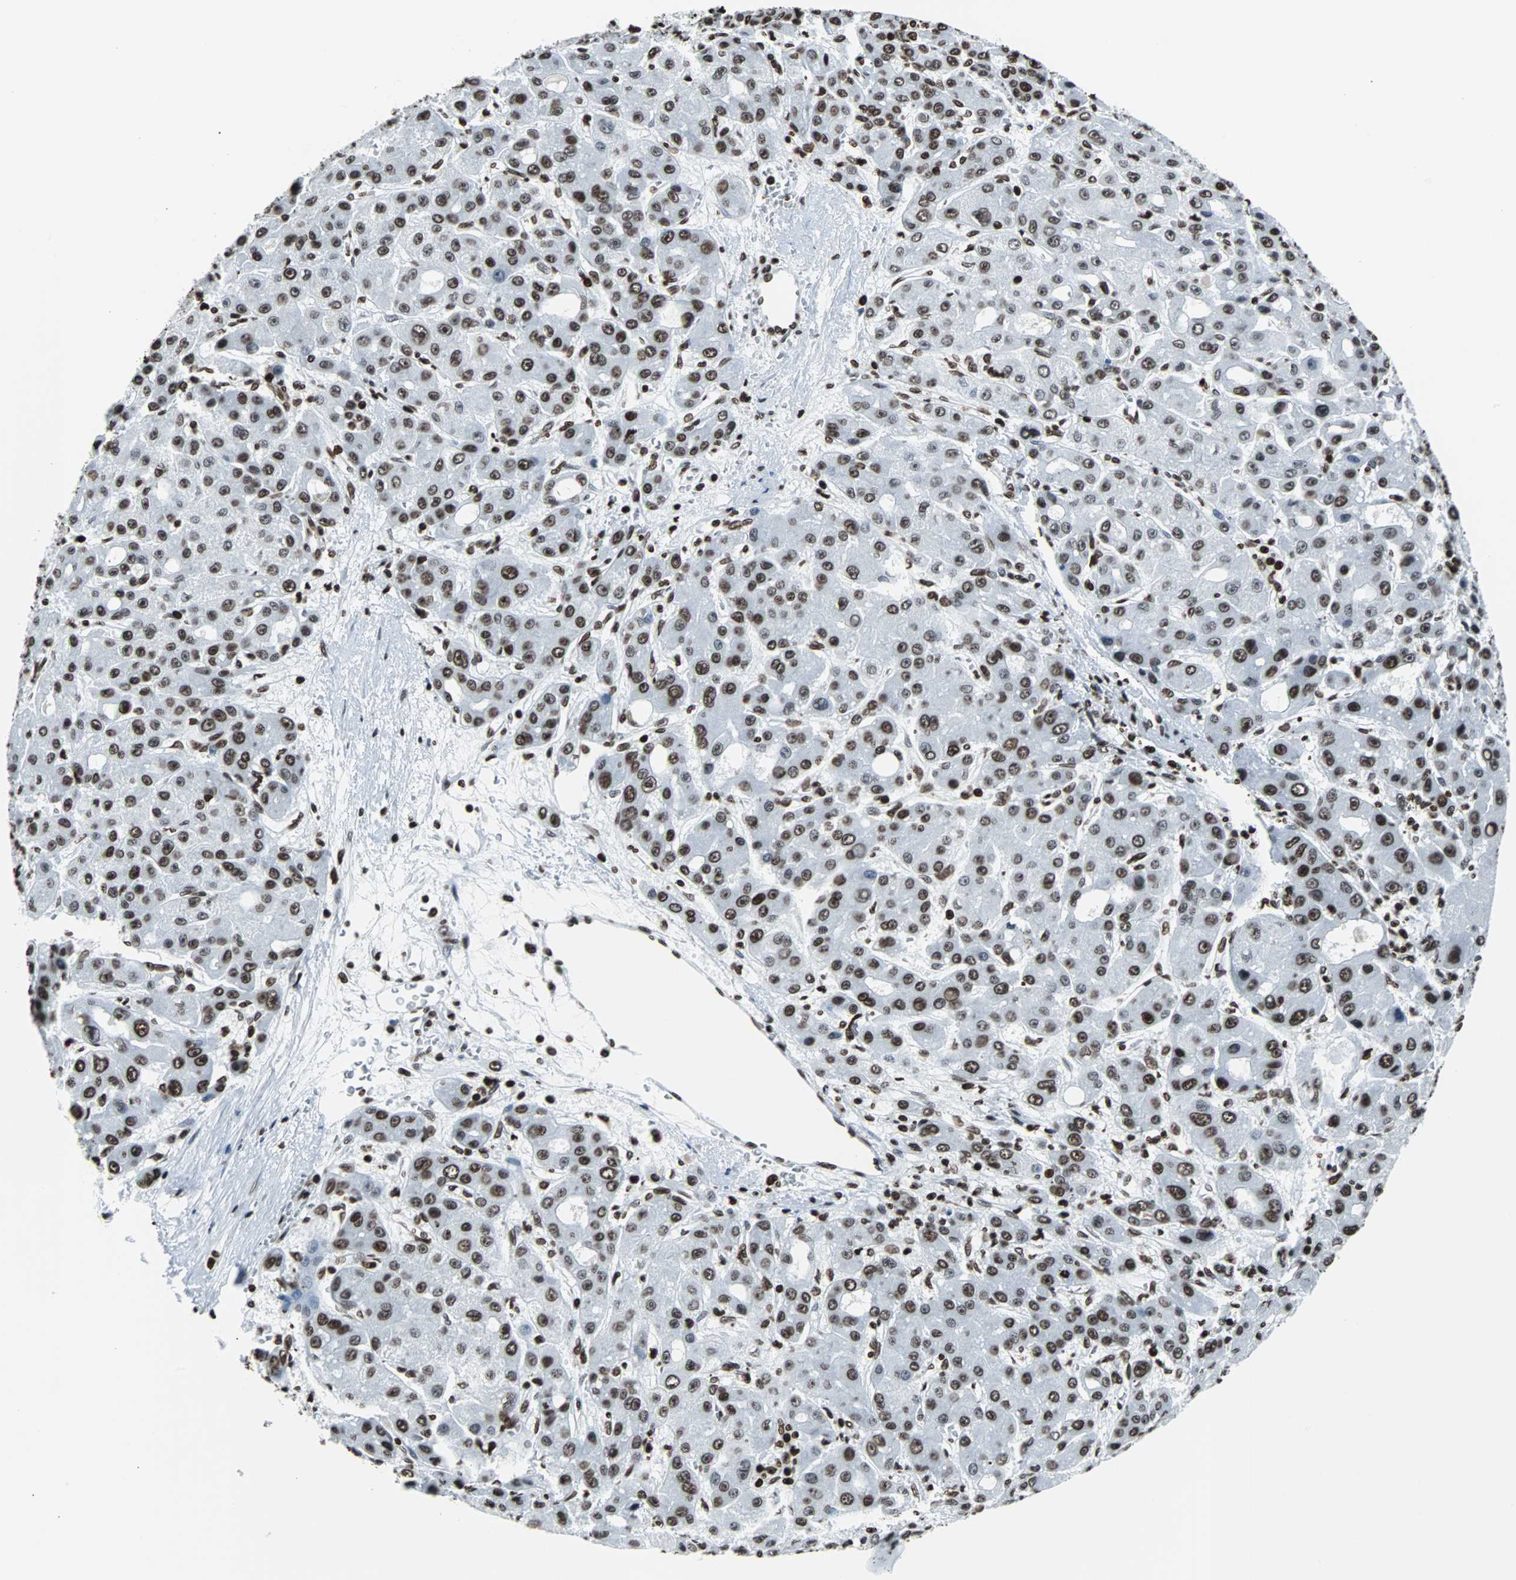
{"staining": {"intensity": "strong", "quantity": ">75%", "location": "nuclear"}, "tissue": "liver cancer", "cell_type": "Tumor cells", "image_type": "cancer", "snomed": [{"axis": "morphology", "description": "Carcinoma, Hepatocellular, NOS"}, {"axis": "topography", "description": "Liver"}], "caption": "Immunohistochemical staining of hepatocellular carcinoma (liver) reveals strong nuclear protein expression in approximately >75% of tumor cells.", "gene": "H2BC18", "patient": {"sex": "male", "age": 55}}